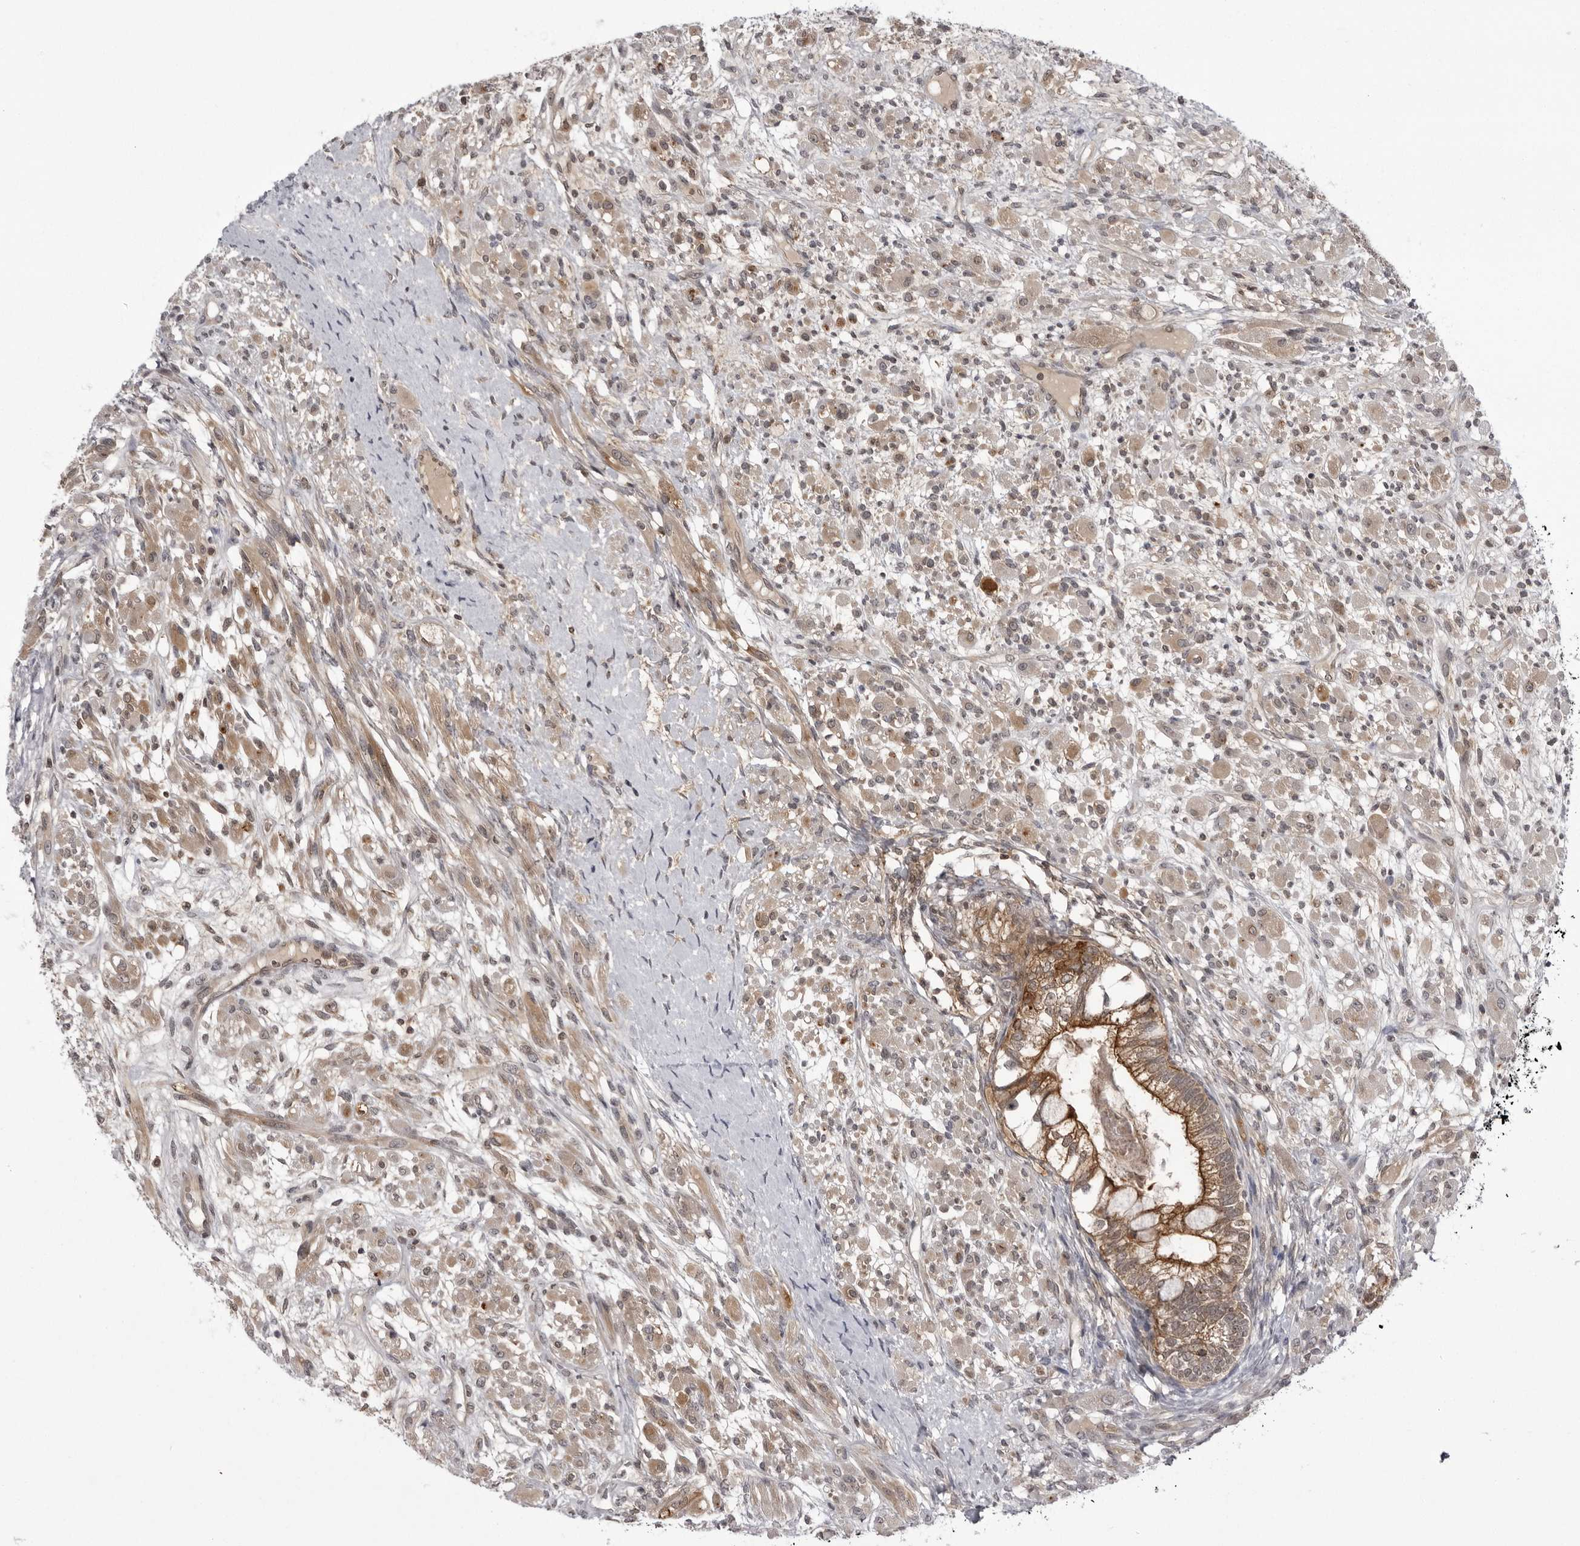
{"staining": {"intensity": "moderate", "quantity": ">75%", "location": "cytoplasmic/membranous"}, "tissue": "testis cancer", "cell_type": "Tumor cells", "image_type": "cancer", "snomed": [{"axis": "morphology", "description": "Seminoma, NOS"}, {"axis": "morphology", "description": "Carcinoma, Embryonal, NOS"}, {"axis": "topography", "description": "Testis"}], "caption": "This is an image of IHC staining of testis seminoma, which shows moderate expression in the cytoplasmic/membranous of tumor cells.", "gene": "USP43", "patient": {"sex": "male", "age": 28}}